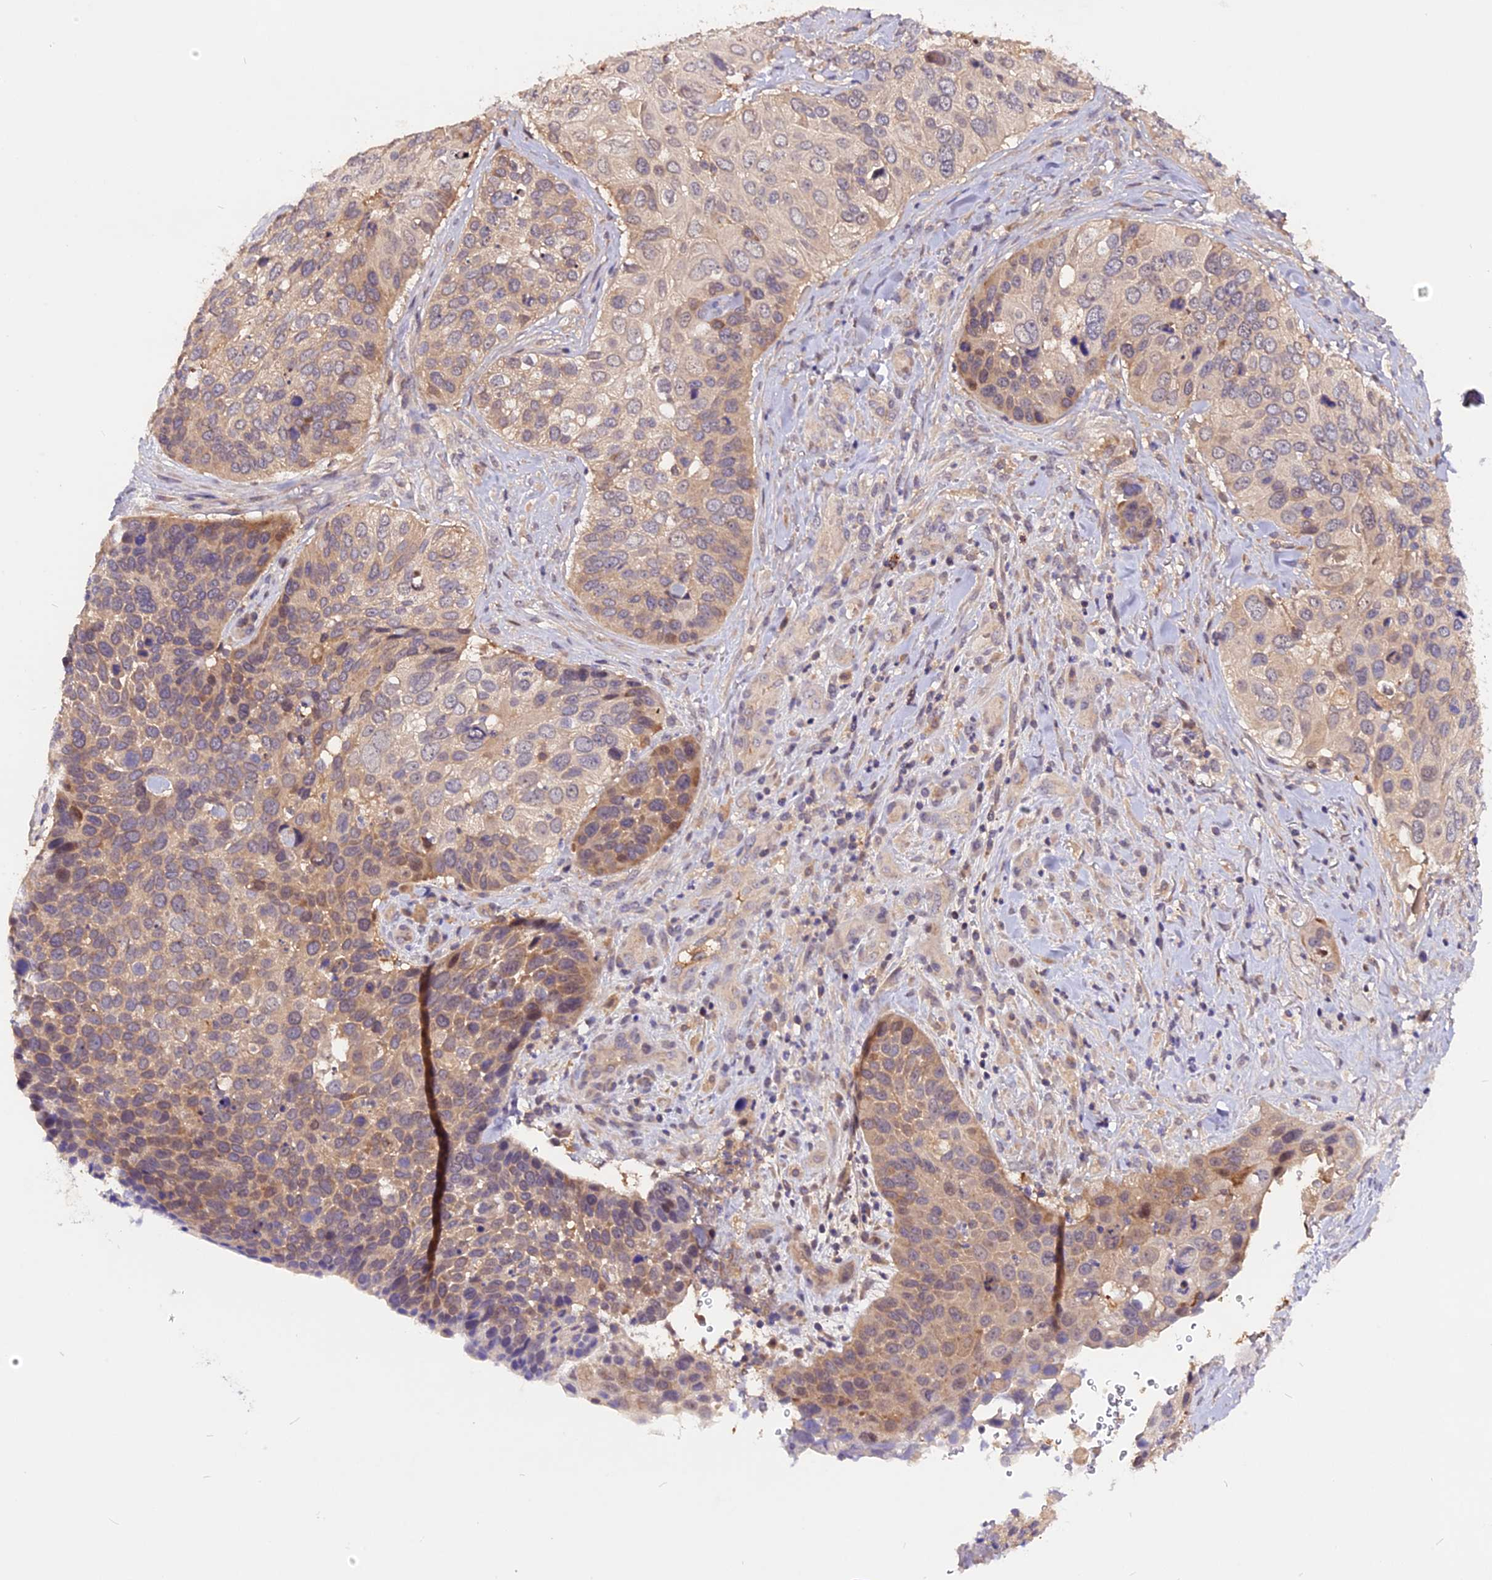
{"staining": {"intensity": "moderate", "quantity": "<25%", "location": "cytoplasmic/membranous"}, "tissue": "skin cancer", "cell_type": "Tumor cells", "image_type": "cancer", "snomed": [{"axis": "morphology", "description": "Basal cell carcinoma"}, {"axis": "topography", "description": "Skin"}], "caption": "Protein positivity by IHC displays moderate cytoplasmic/membranous staining in approximately <25% of tumor cells in basal cell carcinoma (skin). (DAB = brown stain, brightfield microscopy at high magnification).", "gene": "MARK4", "patient": {"sex": "female", "age": 74}}